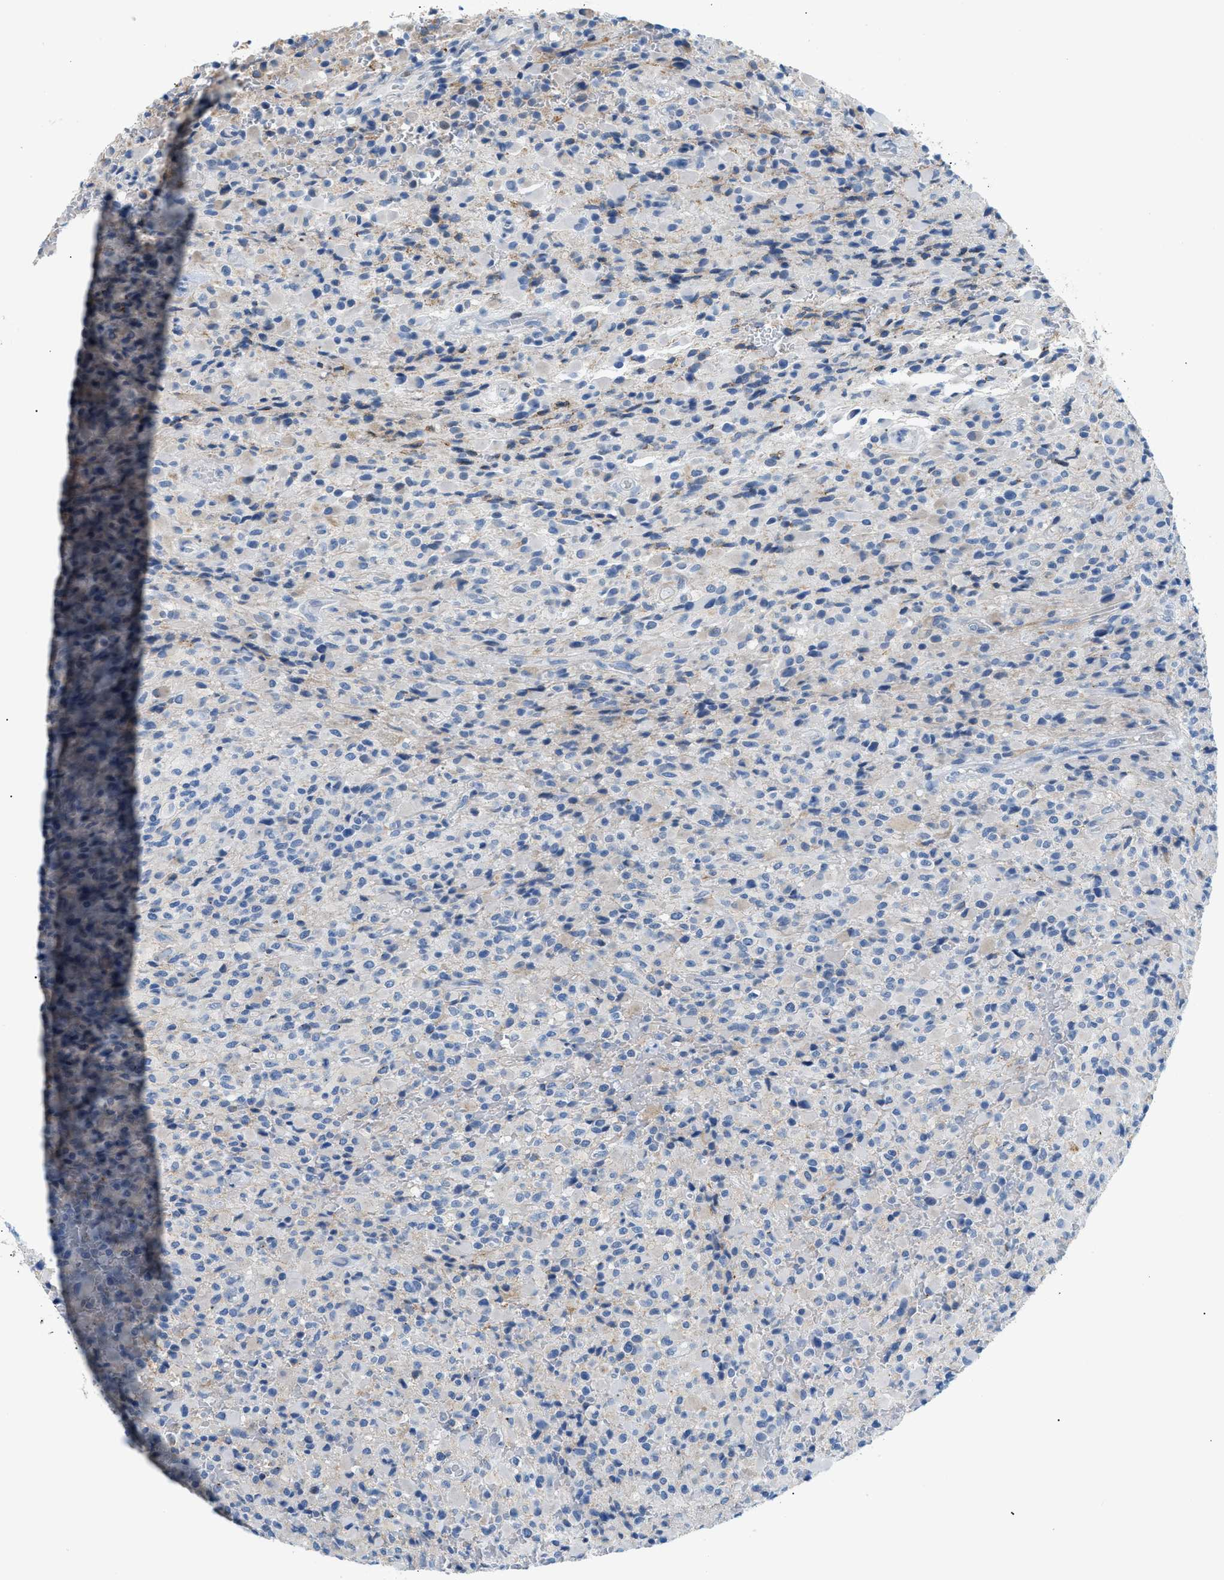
{"staining": {"intensity": "negative", "quantity": "none", "location": "none"}, "tissue": "glioma", "cell_type": "Tumor cells", "image_type": "cancer", "snomed": [{"axis": "morphology", "description": "Glioma, malignant, High grade"}, {"axis": "topography", "description": "Brain"}], "caption": "Immunohistochemical staining of glioma displays no significant expression in tumor cells. (Brightfield microscopy of DAB (3,3'-diaminobenzidine) immunohistochemistry at high magnification).", "gene": "FDCSP", "patient": {"sex": "male", "age": 71}}